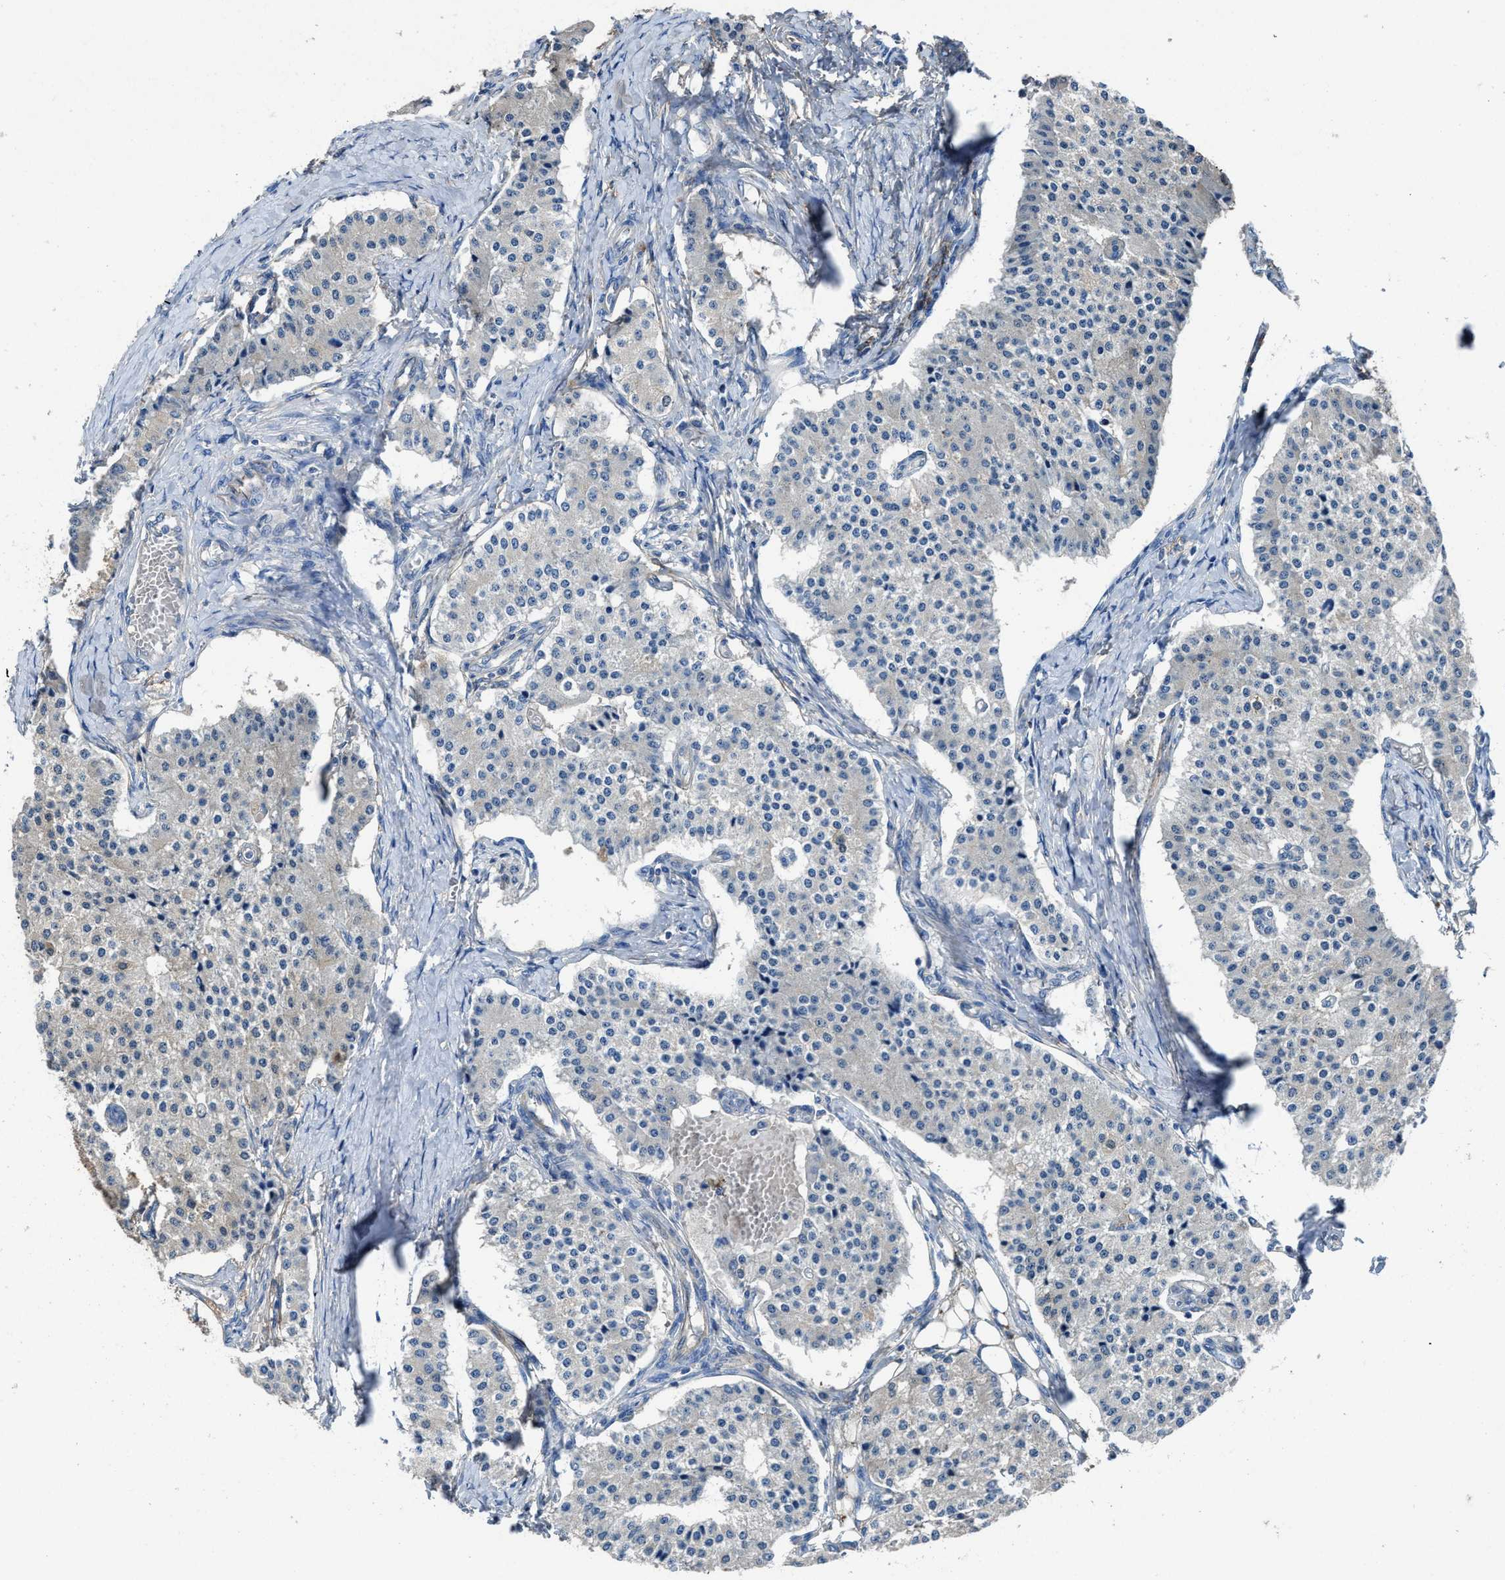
{"staining": {"intensity": "negative", "quantity": "none", "location": "none"}, "tissue": "carcinoid", "cell_type": "Tumor cells", "image_type": "cancer", "snomed": [{"axis": "morphology", "description": "Carcinoid, malignant, NOS"}, {"axis": "topography", "description": "Colon"}], "caption": "IHC of human carcinoid displays no positivity in tumor cells.", "gene": "PTGFRN", "patient": {"sex": "female", "age": 52}}